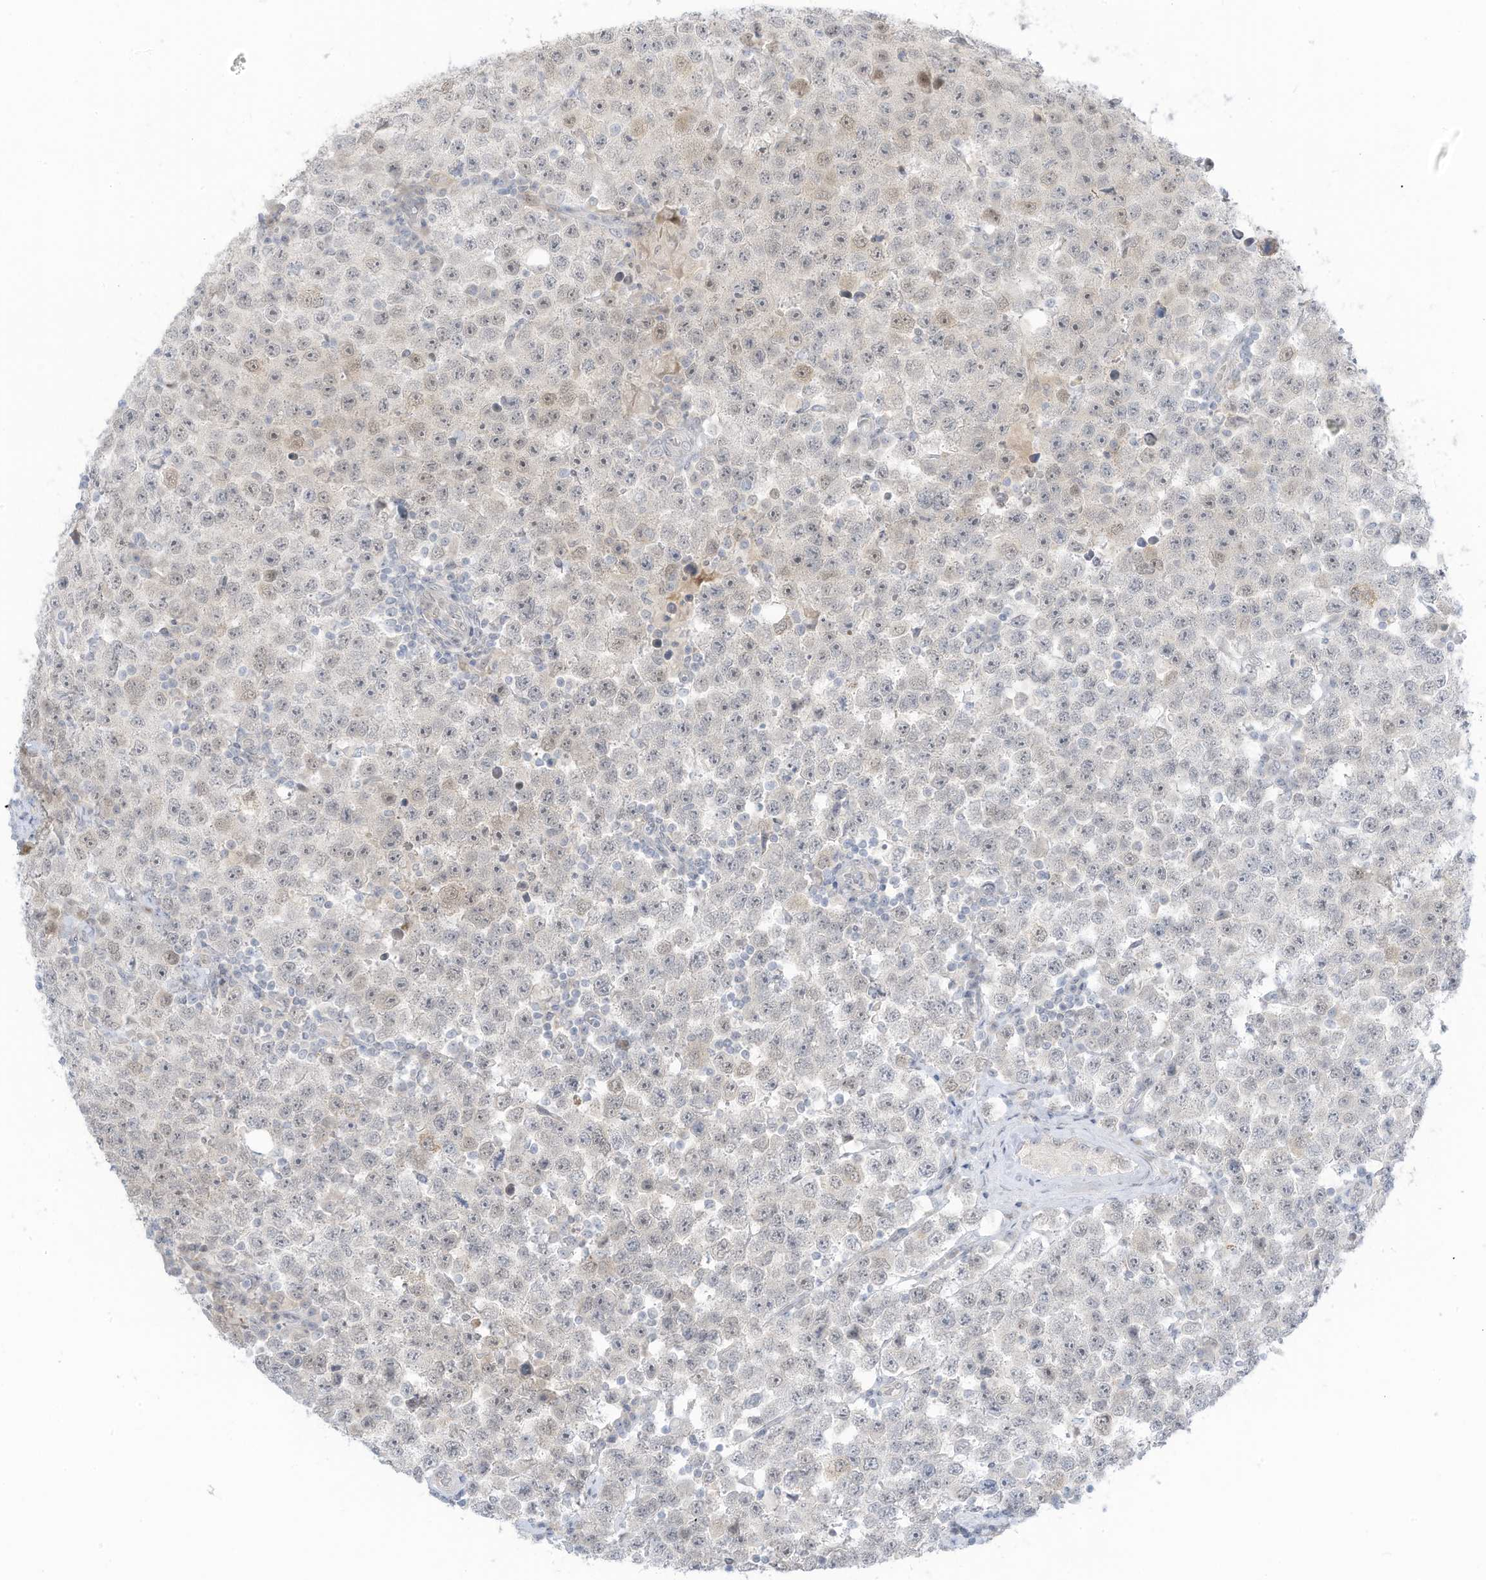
{"staining": {"intensity": "negative", "quantity": "none", "location": "none"}, "tissue": "testis cancer", "cell_type": "Tumor cells", "image_type": "cancer", "snomed": [{"axis": "morphology", "description": "Seminoma, NOS"}, {"axis": "topography", "description": "Testis"}], "caption": "Immunohistochemistry (IHC) photomicrograph of testis cancer stained for a protein (brown), which displays no positivity in tumor cells.", "gene": "ASPRV1", "patient": {"sex": "male", "age": 28}}